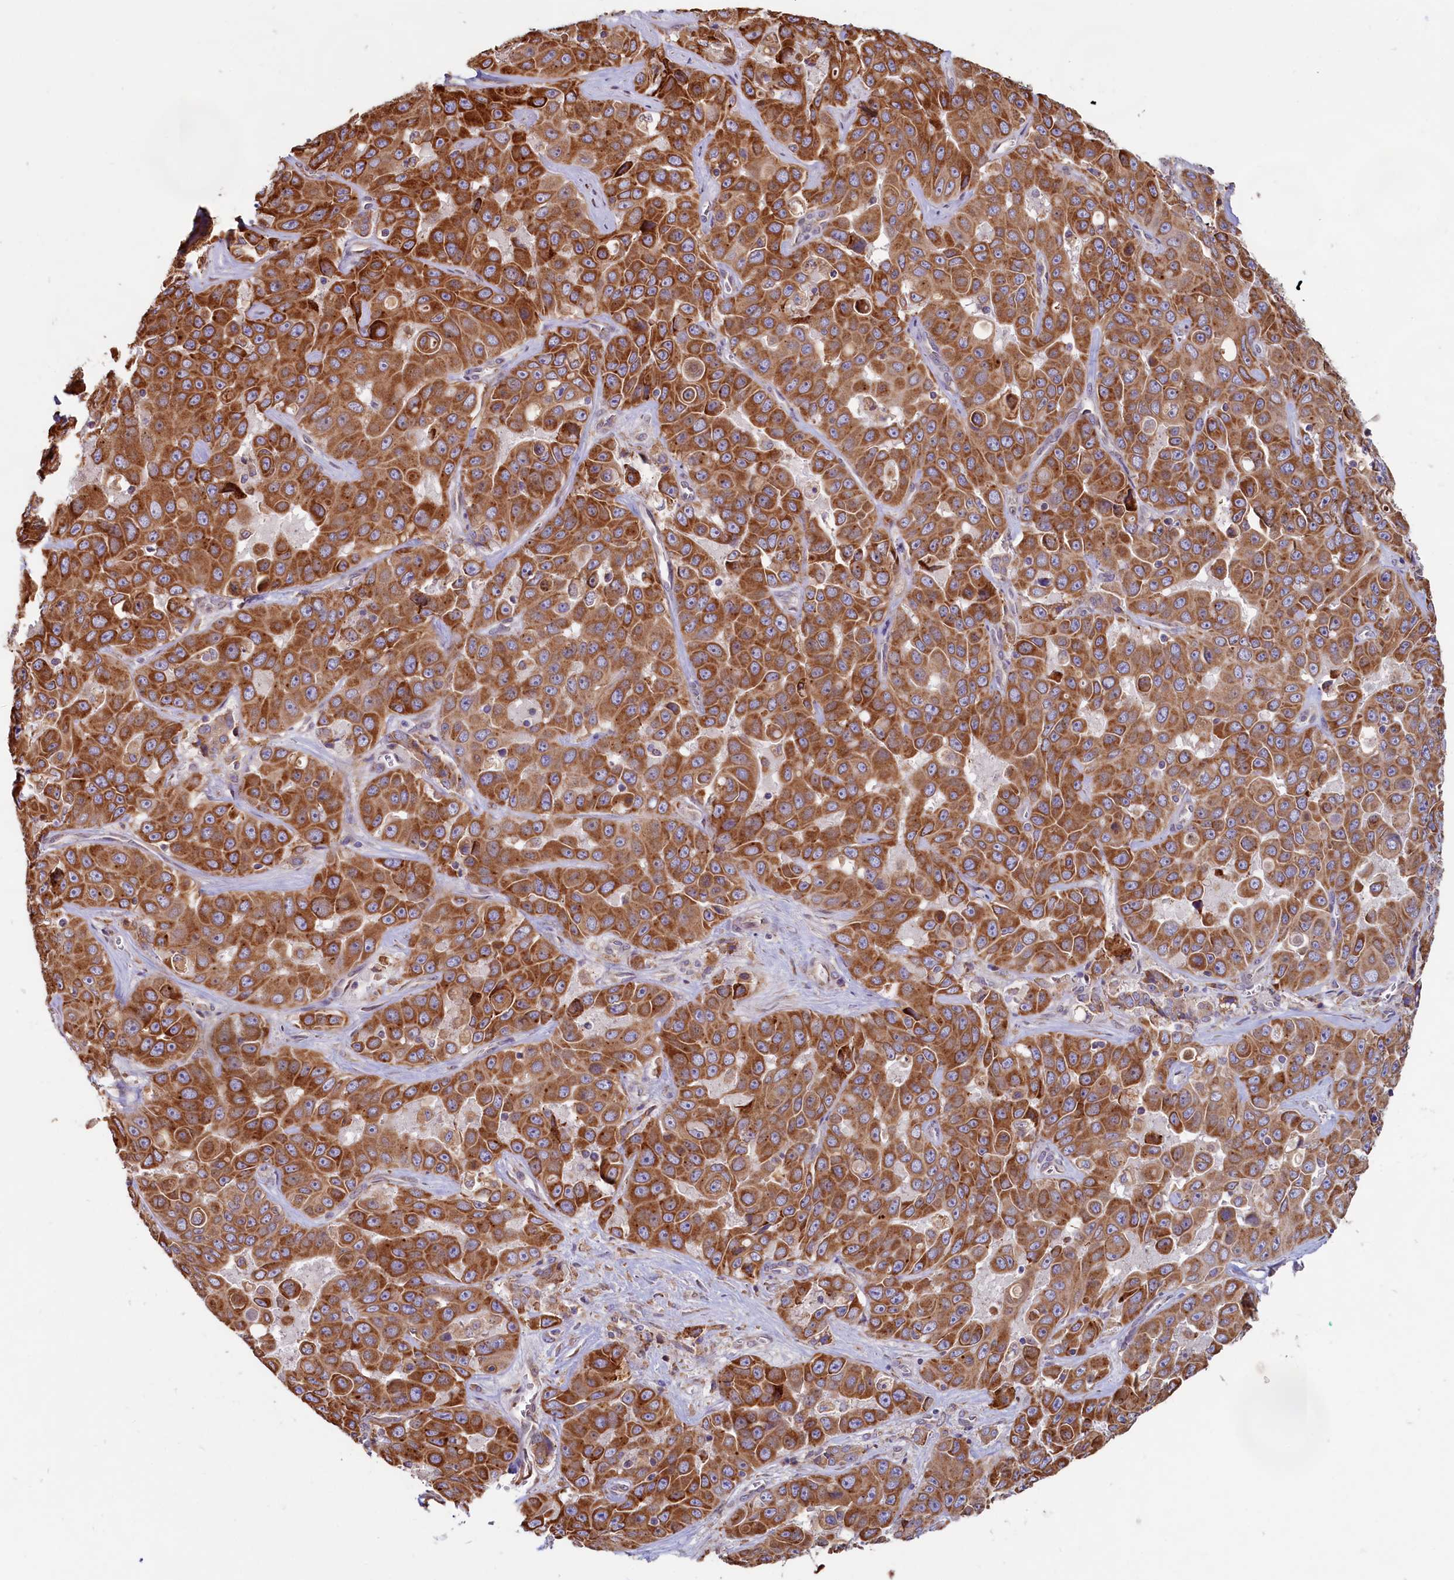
{"staining": {"intensity": "strong", "quantity": ">75%", "location": "cytoplasmic/membranous"}, "tissue": "liver cancer", "cell_type": "Tumor cells", "image_type": "cancer", "snomed": [{"axis": "morphology", "description": "Cholangiocarcinoma"}, {"axis": "topography", "description": "Liver"}], "caption": "An image of cholangiocarcinoma (liver) stained for a protein demonstrates strong cytoplasmic/membranous brown staining in tumor cells. (DAB = brown stain, brightfield microscopy at high magnification).", "gene": "TBC1D19", "patient": {"sex": "female", "age": 52}}